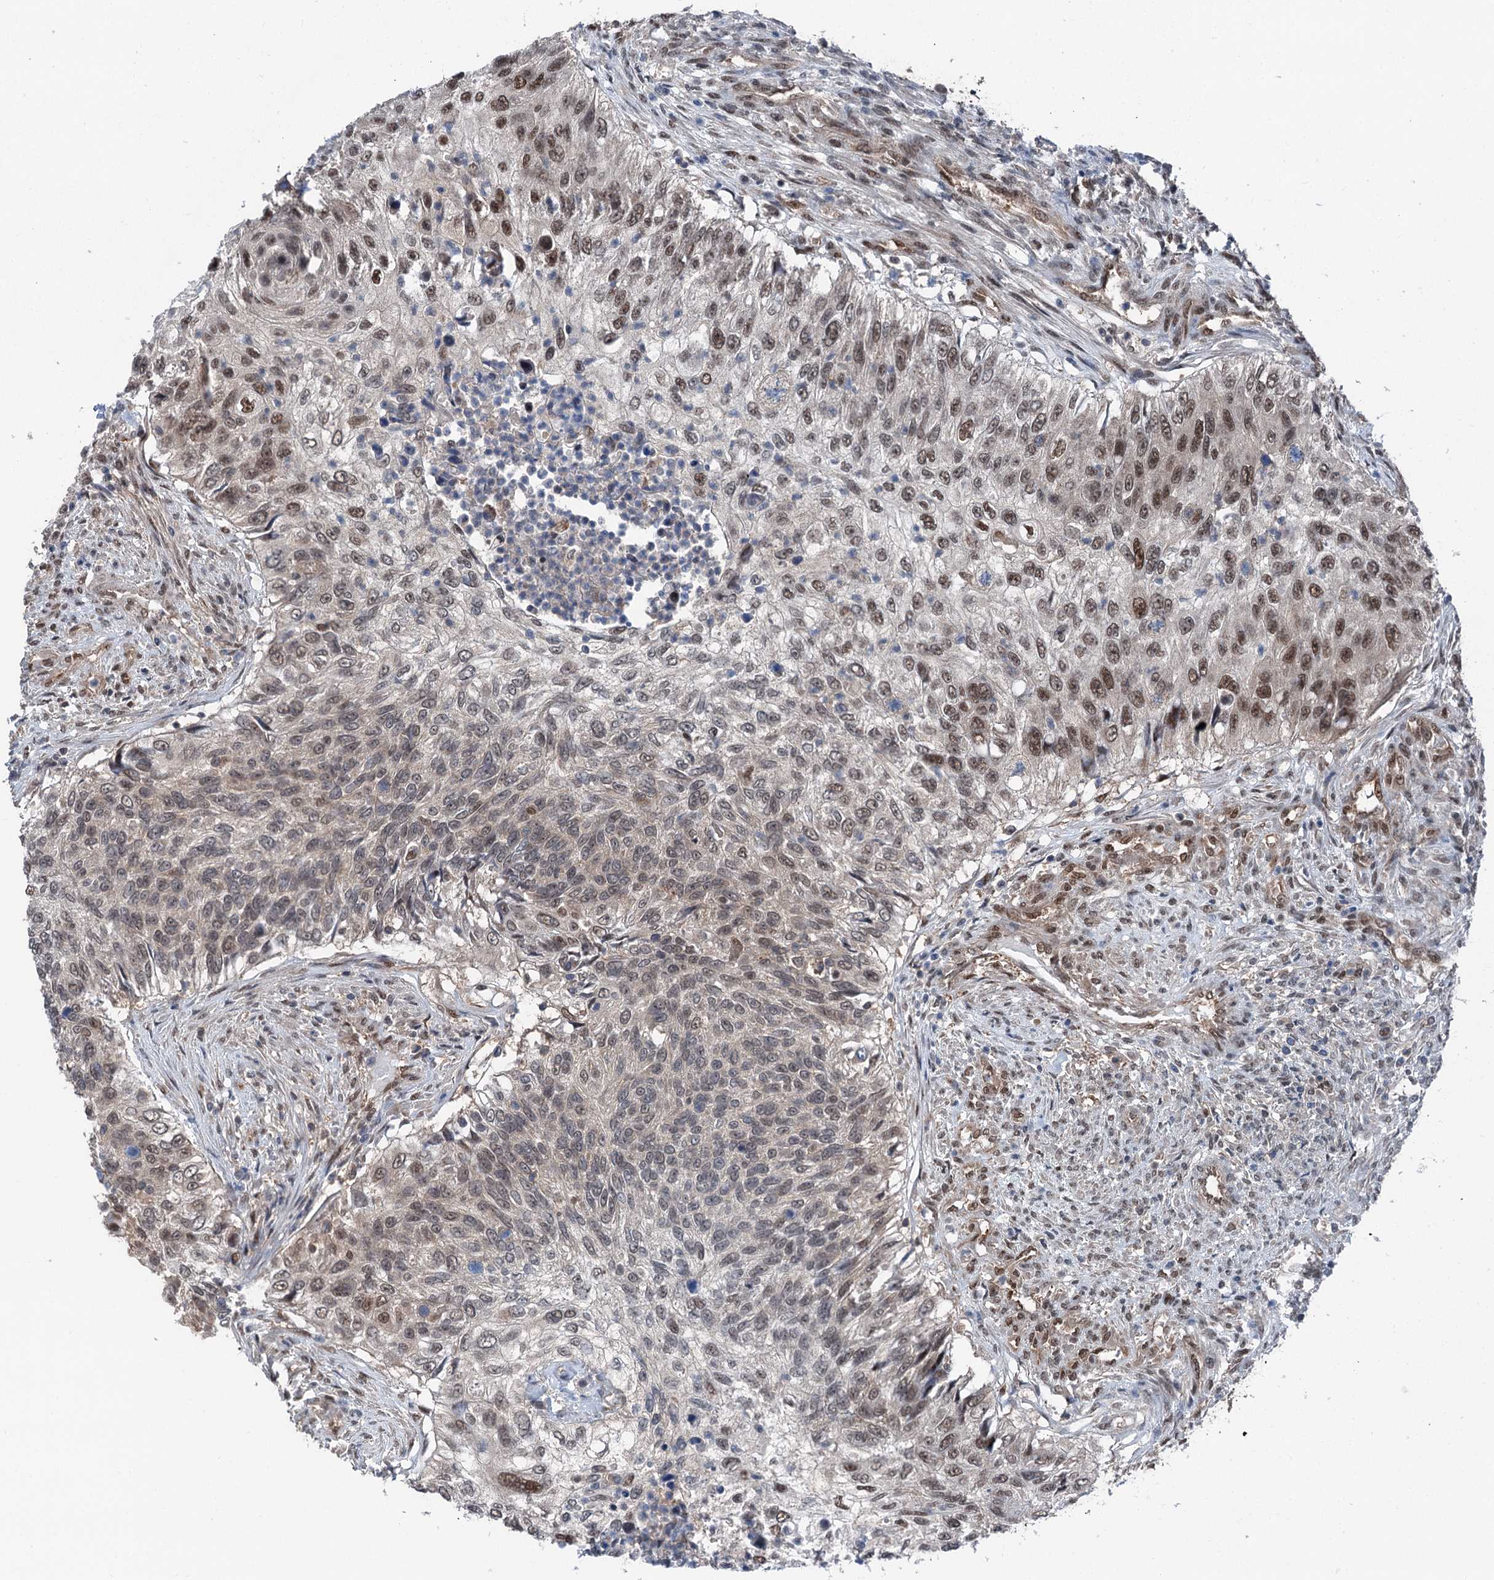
{"staining": {"intensity": "moderate", "quantity": "25%-75%", "location": "nuclear"}, "tissue": "urothelial cancer", "cell_type": "Tumor cells", "image_type": "cancer", "snomed": [{"axis": "morphology", "description": "Urothelial carcinoma, High grade"}, {"axis": "topography", "description": "Urinary bladder"}], "caption": "Urothelial cancer stained with a brown dye exhibits moderate nuclear positive positivity in about 25%-75% of tumor cells.", "gene": "PSMD13", "patient": {"sex": "female", "age": 60}}